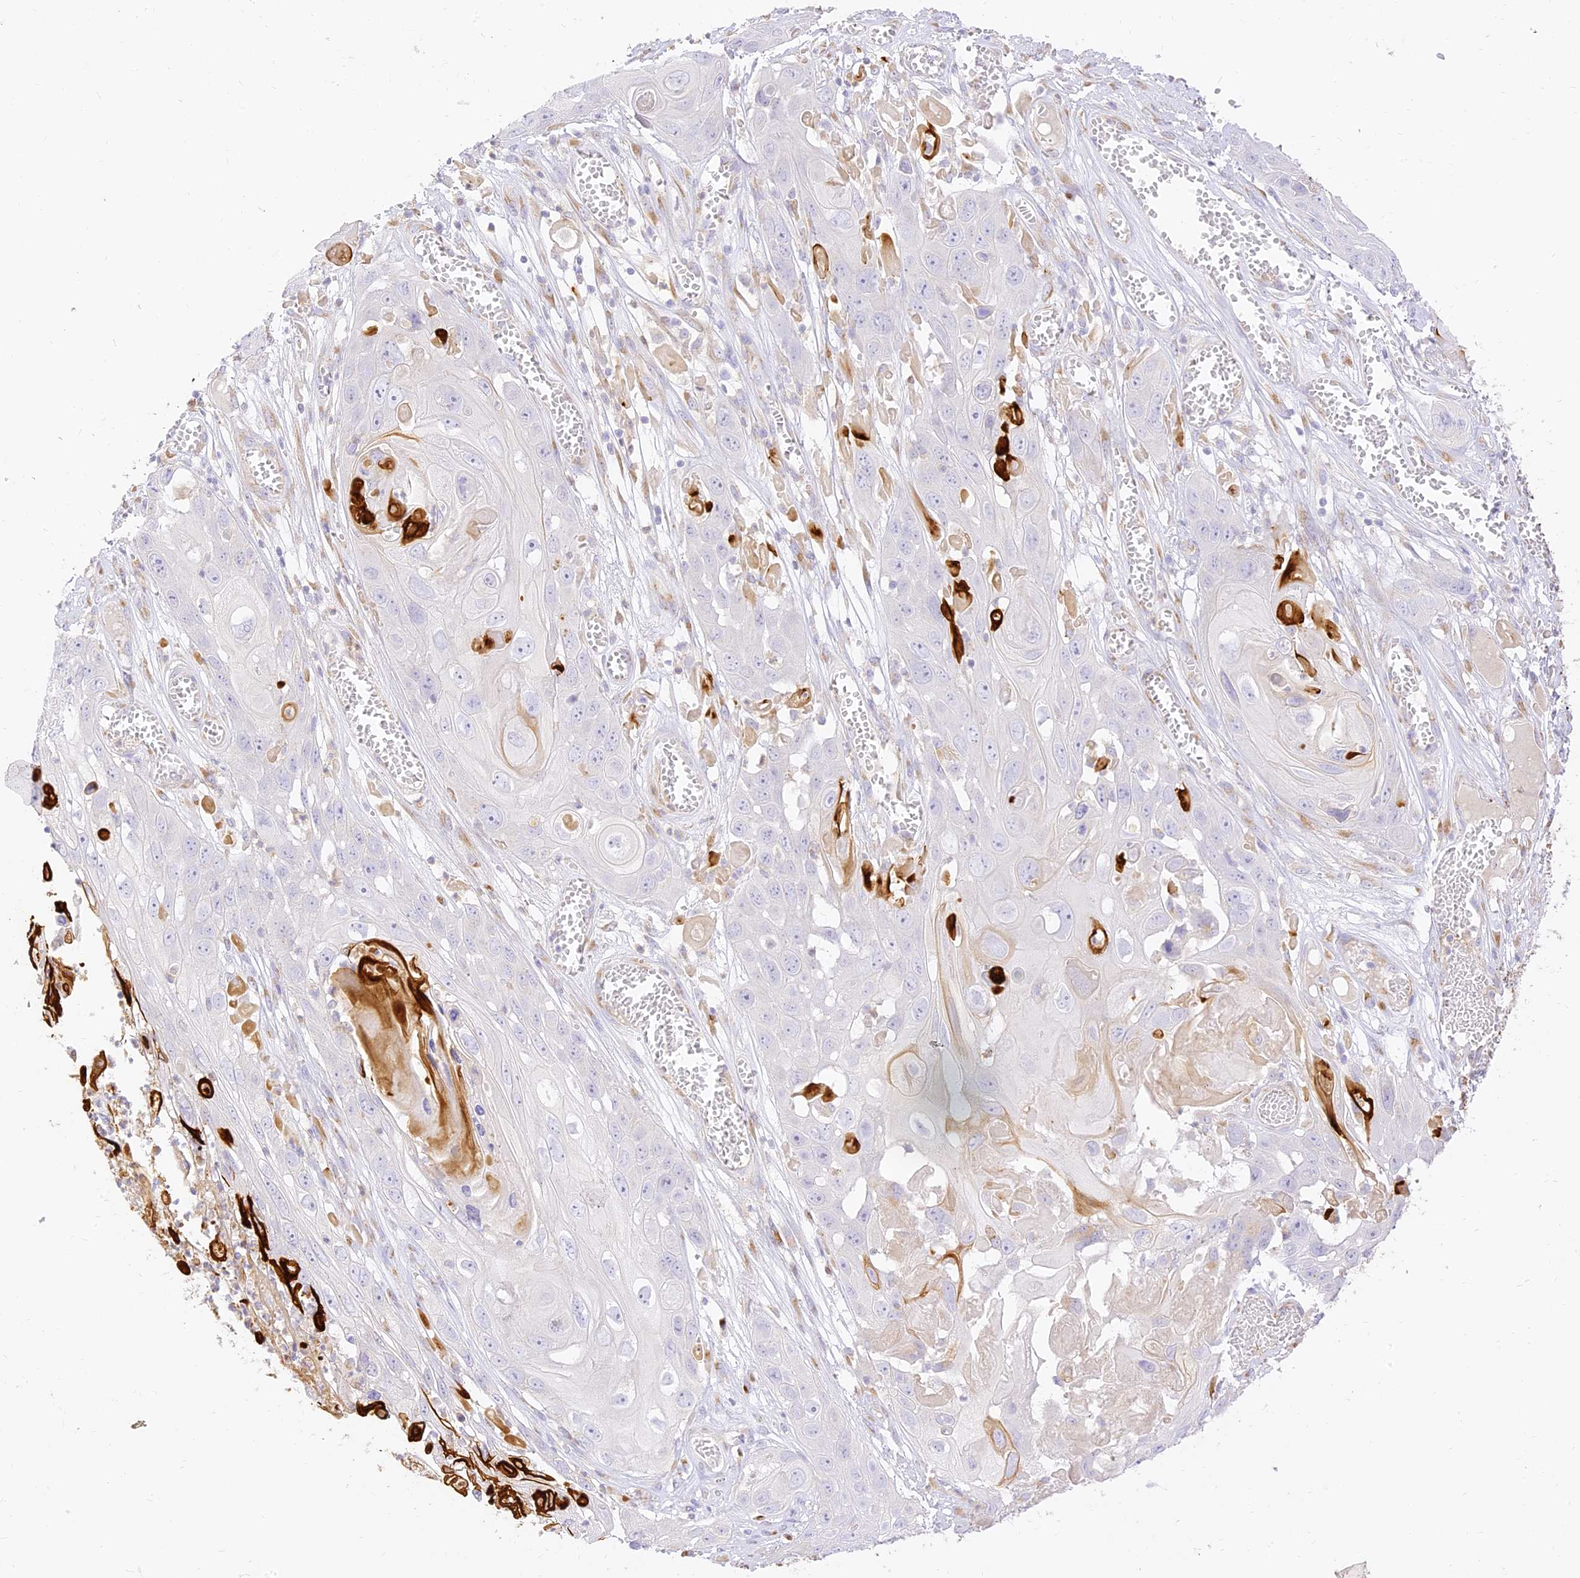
{"staining": {"intensity": "negative", "quantity": "none", "location": "none"}, "tissue": "skin cancer", "cell_type": "Tumor cells", "image_type": "cancer", "snomed": [{"axis": "morphology", "description": "Squamous cell carcinoma, NOS"}, {"axis": "topography", "description": "Skin"}], "caption": "The micrograph displays no significant expression in tumor cells of skin squamous cell carcinoma.", "gene": "SEC13", "patient": {"sex": "male", "age": 55}}